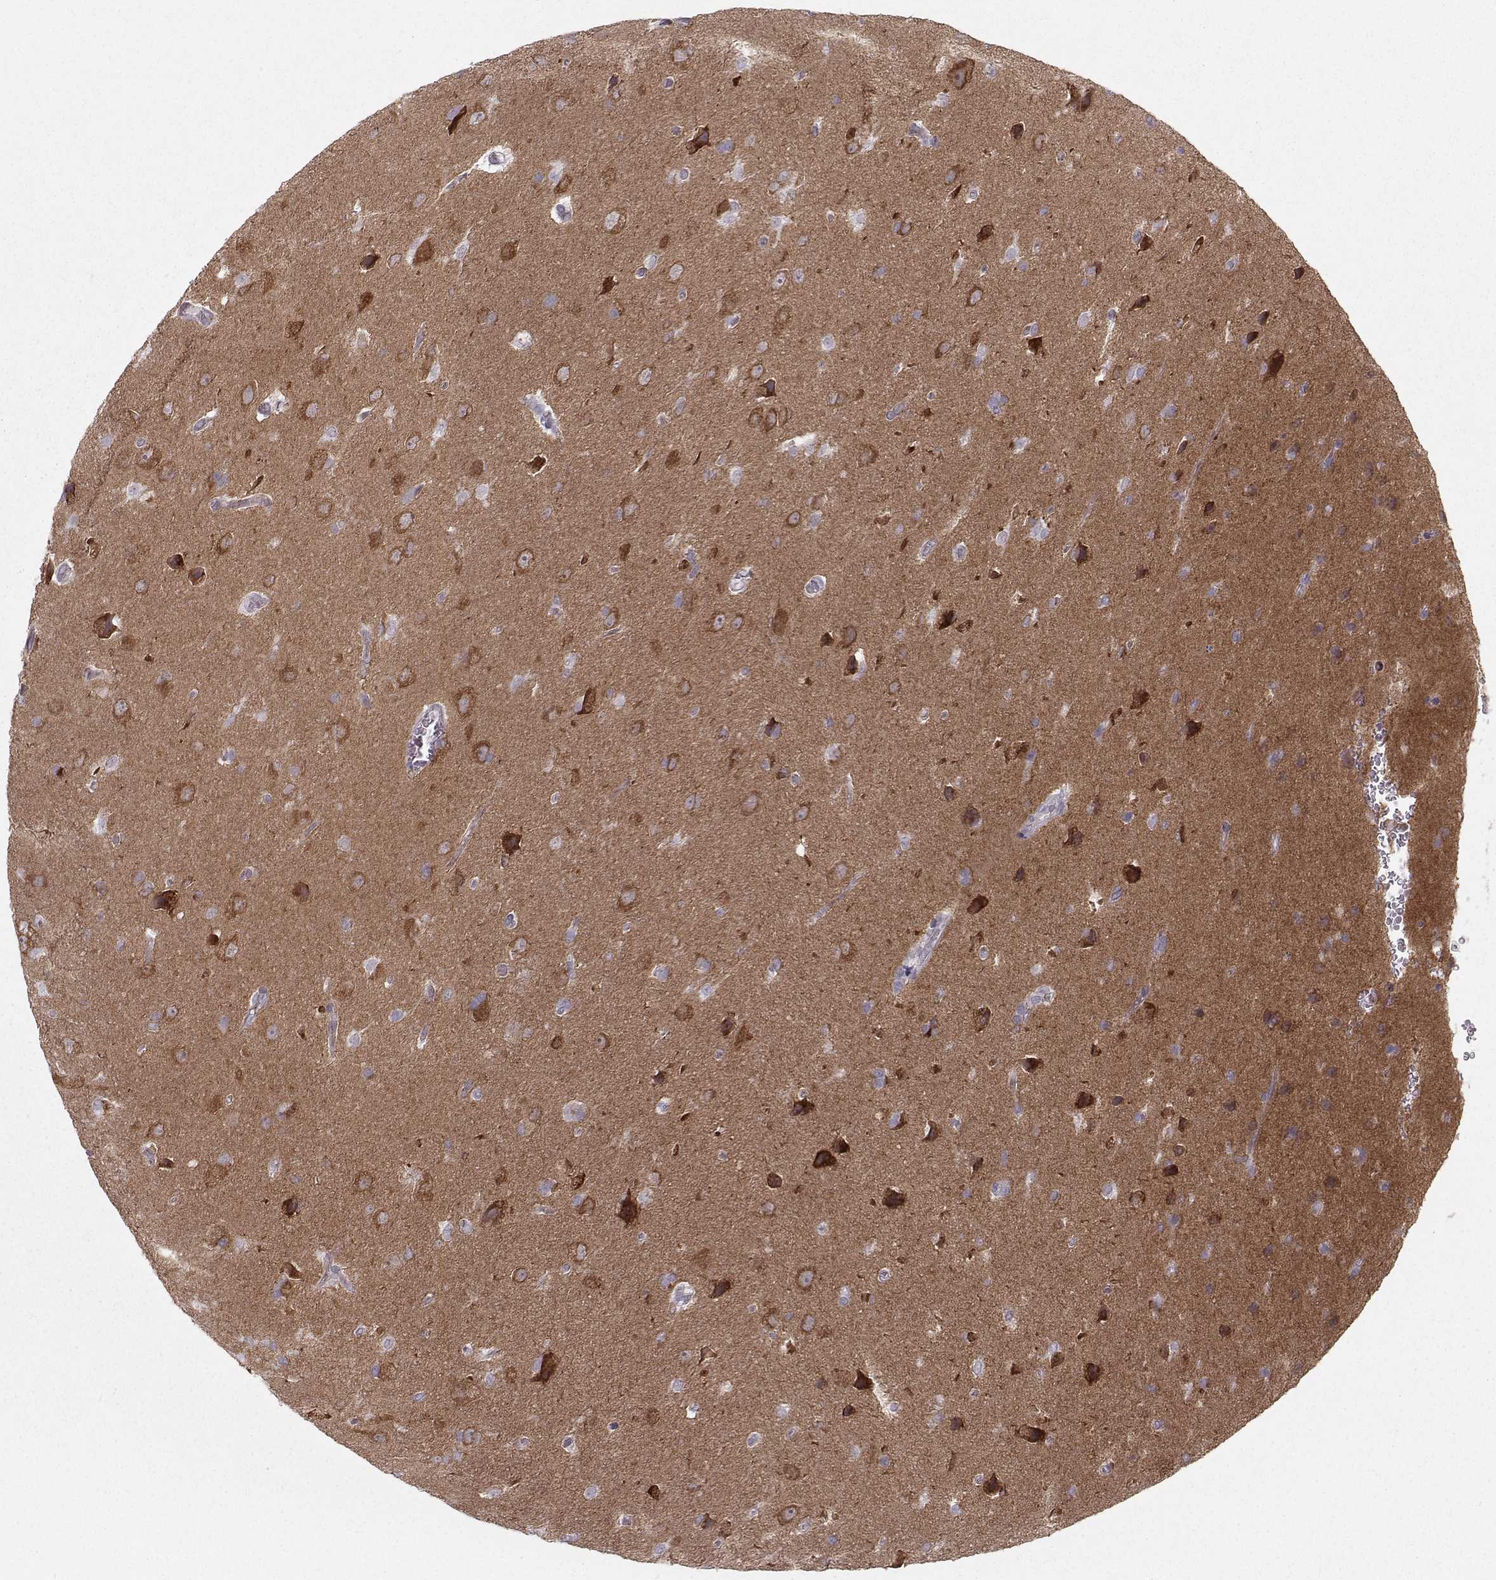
{"staining": {"intensity": "negative", "quantity": "none", "location": "none"}, "tissue": "glioma", "cell_type": "Tumor cells", "image_type": "cancer", "snomed": [{"axis": "morphology", "description": "Glioma, malignant, Low grade"}, {"axis": "topography", "description": "Brain"}], "caption": "Glioma was stained to show a protein in brown. There is no significant staining in tumor cells.", "gene": "MAST1", "patient": {"sex": "male", "age": 58}}